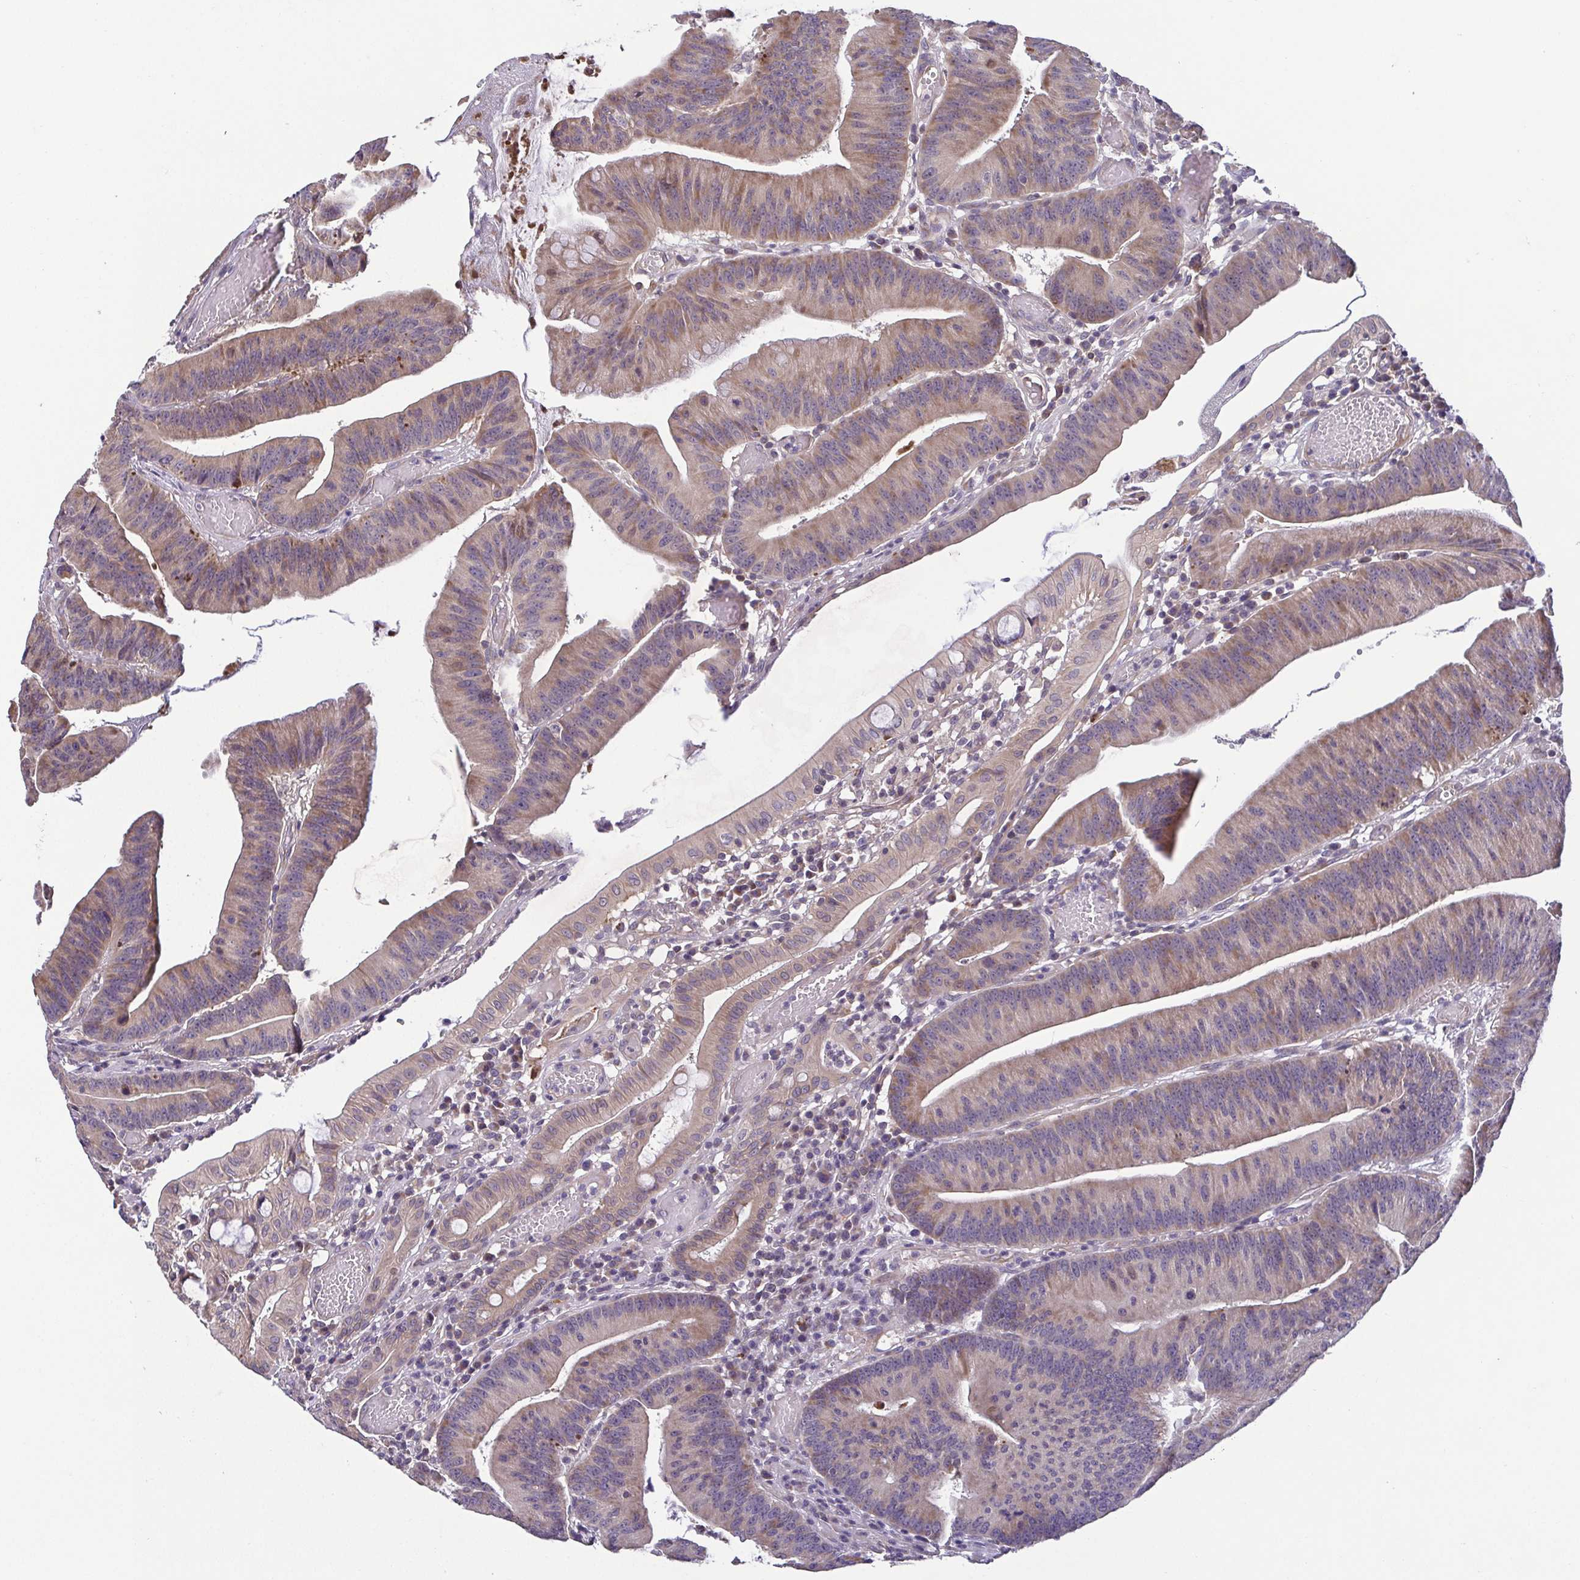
{"staining": {"intensity": "weak", "quantity": "25%-75%", "location": "cytoplasmic/membranous"}, "tissue": "colorectal cancer", "cell_type": "Tumor cells", "image_type": "cancer", "snomed": [{"axis": "morphology", "description": "Adenocarcinoma, NOS"}, {"axis": "topography", "description": "Colon"}], "caption": "This photomicrograph exhibits immunohistochemistry staining of adenocarcinoma (colorectal), with low weak cytoplasmic/membranous expression in about 25%-75% of tumor cells.", "gene": "OSBPL7", "patient": {"sex": "female", "age": 78}}